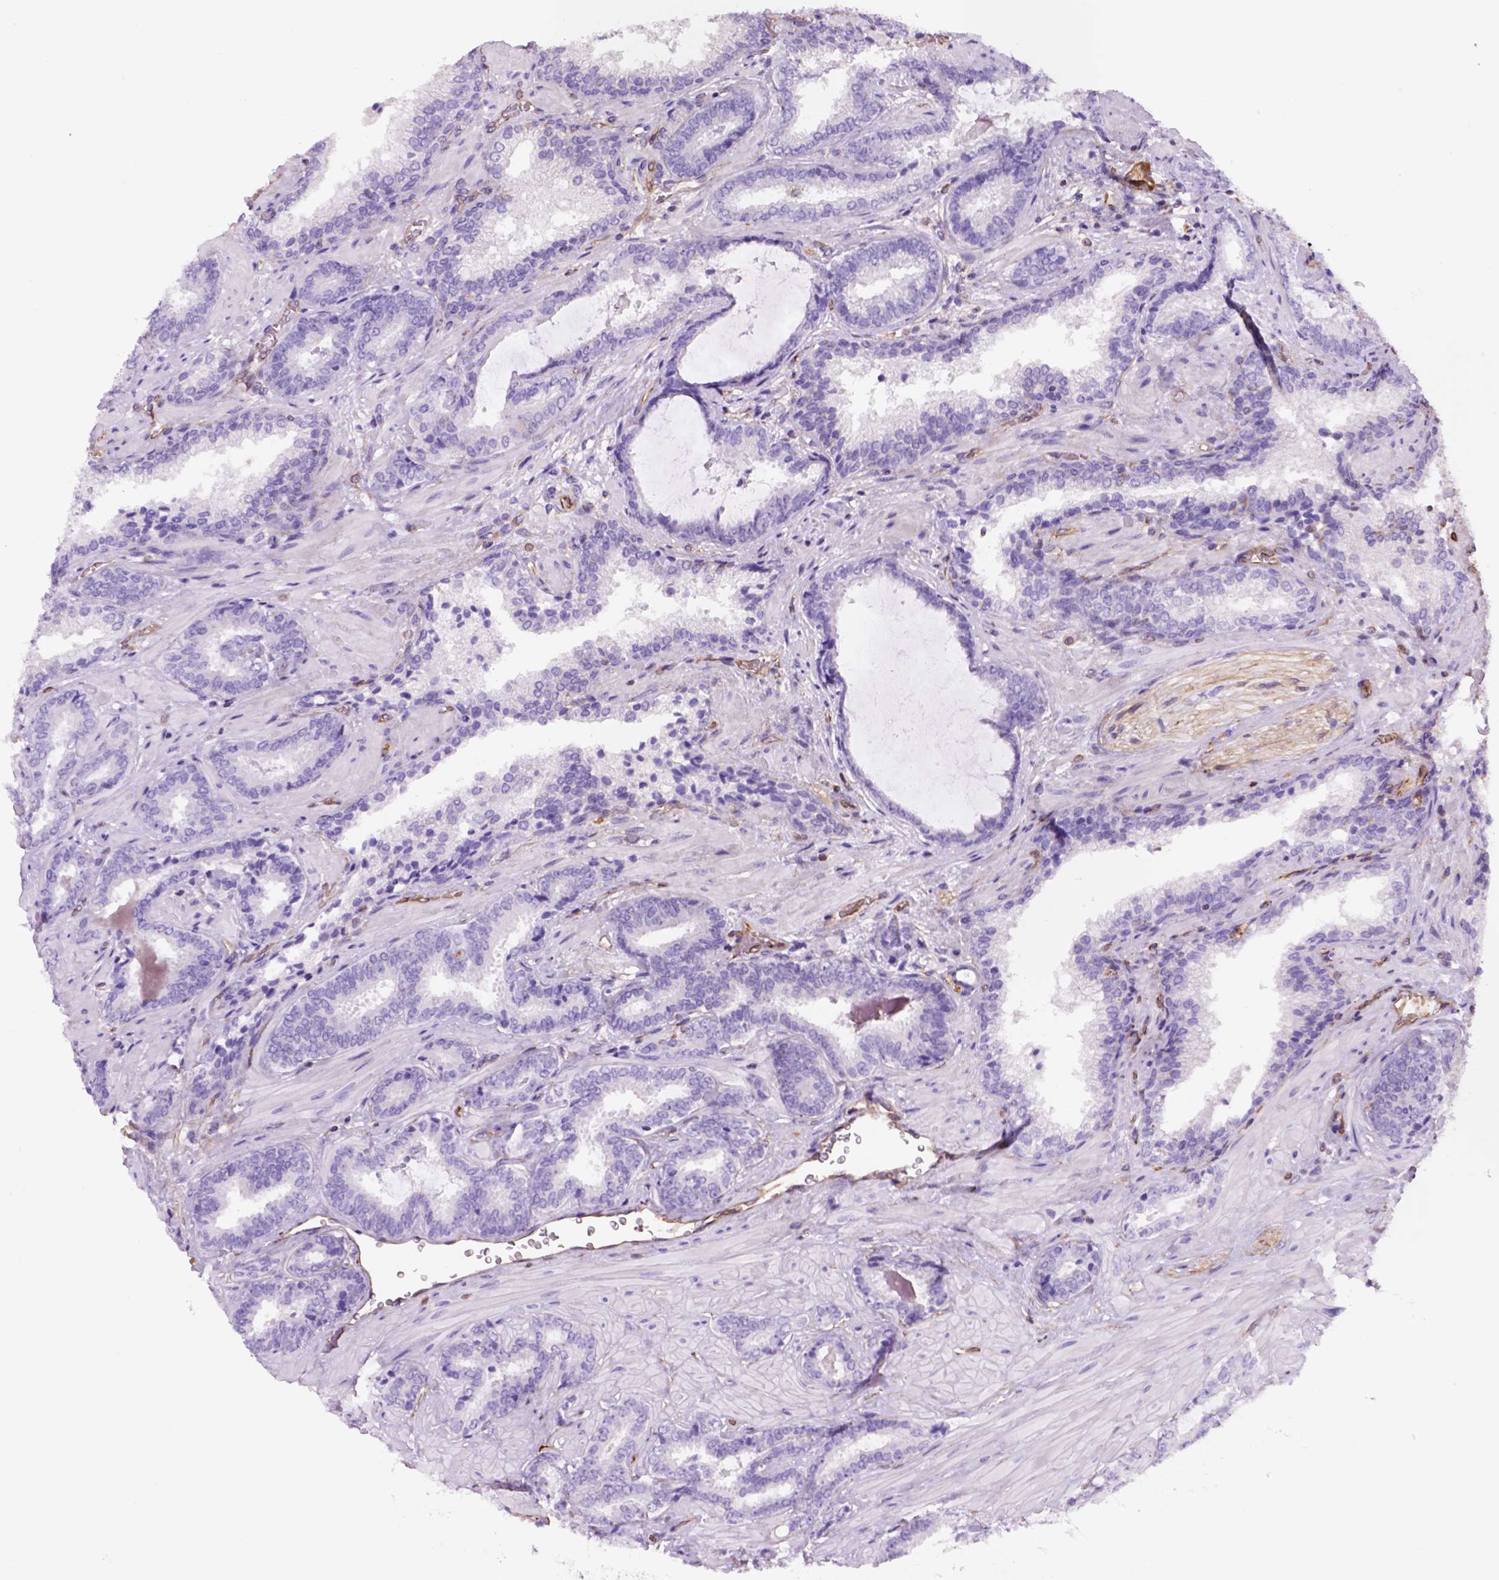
{"staining": {"intensity": "negative", "quantity": "none", "location": "none"}, "tissue": "prostate cancer", "cell_type": "Tumor cells", "image_type": "cancer", "snomed": [{"axis": "morphology", "description": "Adenocarcinoma, Low grade"}, {"axis": "topography", "description": "Prostate"}], "caption": "There is no significant staining in tumor cells of low-grade adenocarcinoma (prostate).", "gene": "ZZZ3", "patient": {"sex": "male", "age": 61}}